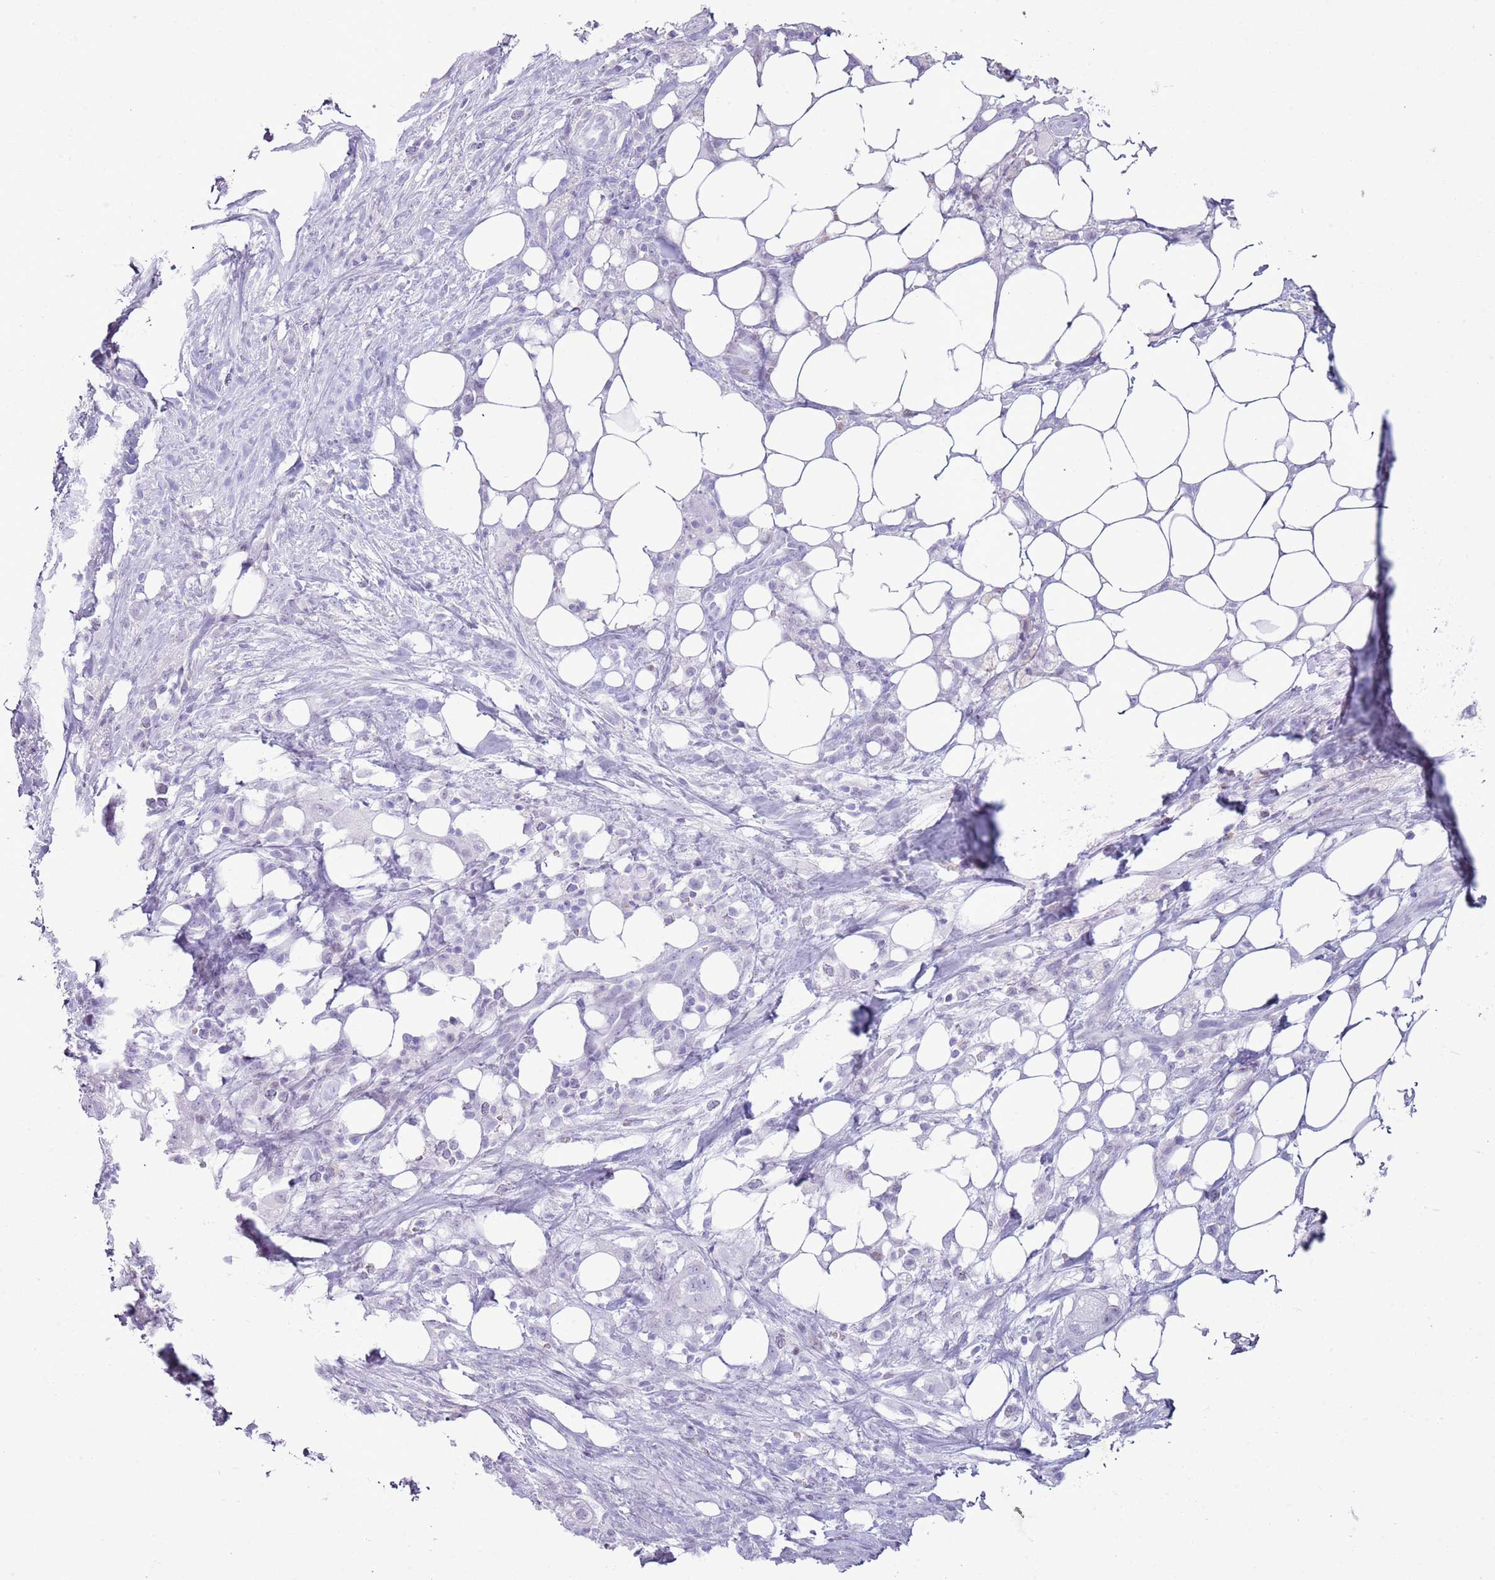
{"staining": {"intensity": "negative", "quantity": "none", "location": "none"}, "tissue": "pancreatic cancer", "cell_type": "Tumor cells", "image_type": "cancer", "snomed": [{"axis": "morphology", "description": "Adenocarcinoma, NOS"}, {"axis": "topography", "description": "Pancreas"}], "caption": "High magnification brightfield microscopy of pancreatic cancer stained with DAB (brown) and counterstained with hematoxylin (blue): tumor cells show no significant positivity.", "gene": "ASIP", "patient": {"sex": "male", "age": 44}}